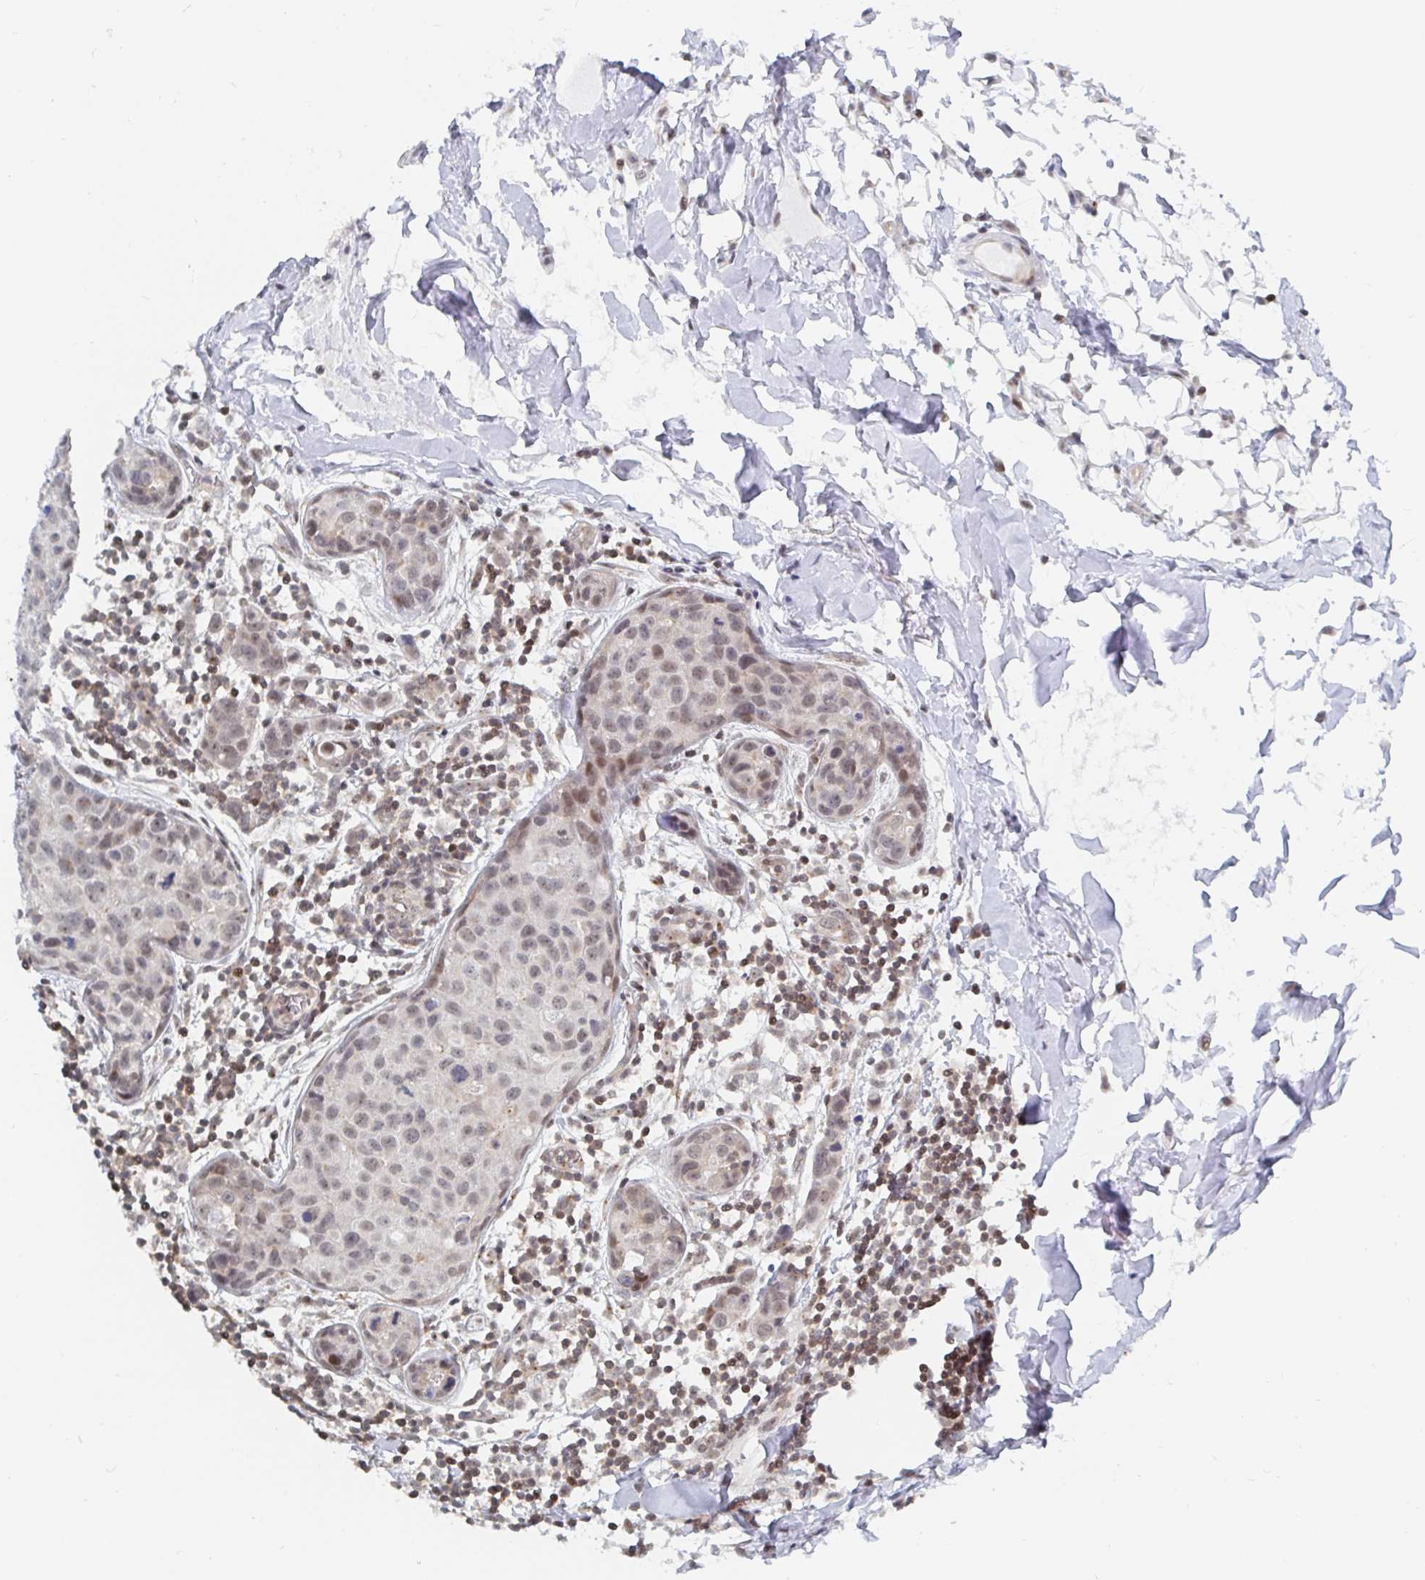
{"staining": {"intensity": "weak", "quantity": ">75%", "location": "nuclear"}, "tissue": "breast cancer", "cell_type": "Tumor cells", "image_type": "cancer", "snomed": [{"axis": "morphology", "description": "Duct carcinoma"}, {"axis": "topography", "description": "Breast"}], "caption": "Immunohistochemistry (IHC) histopathology image of human breast cancer (invasive ductal carcinoma) stained for a protein (brown), which demonstrates low levels of weak nuclear expression in approximately >75% of tumor cells.", "gene": "CHD2", "patient": {"sex": "female", "age": 24}}